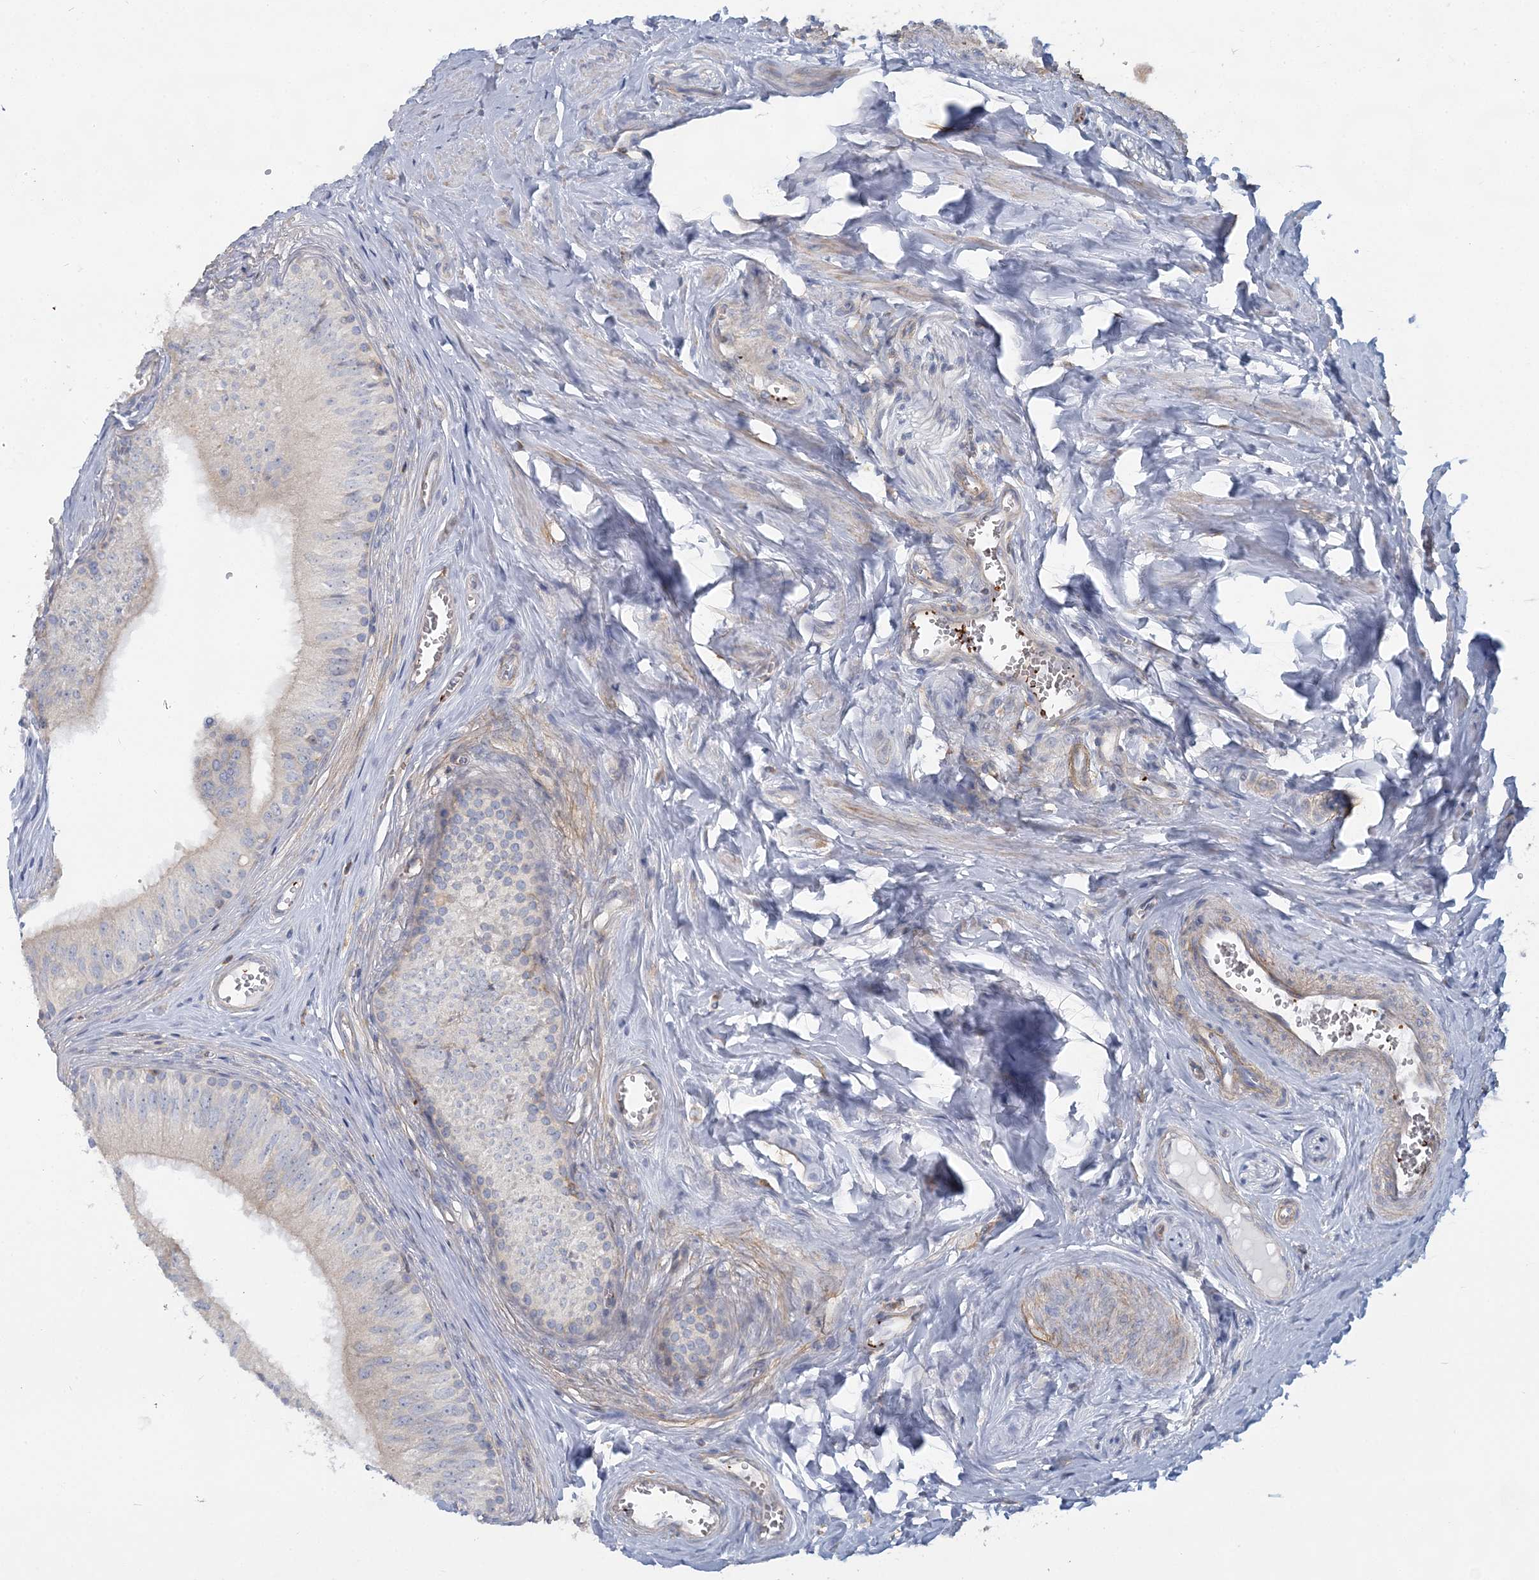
{"staining": {"intensity": "negative", "quantity": "none", "location": "none"}, "tissue": "epididymis", "cell_type": "Glandular cells", "image_type": "normal", "snomed": [{"axis": "morphology", "description": "Normal tissue, NOS"}, {"axis": "topography", "description": "Epididymis"}], "caption": "Immunohistochemistry (IHC) of benign human epididymis shows no staining in glandular cells.", "gene": "CUEDC2", "patient": {"sex": "male", "age": 46}}